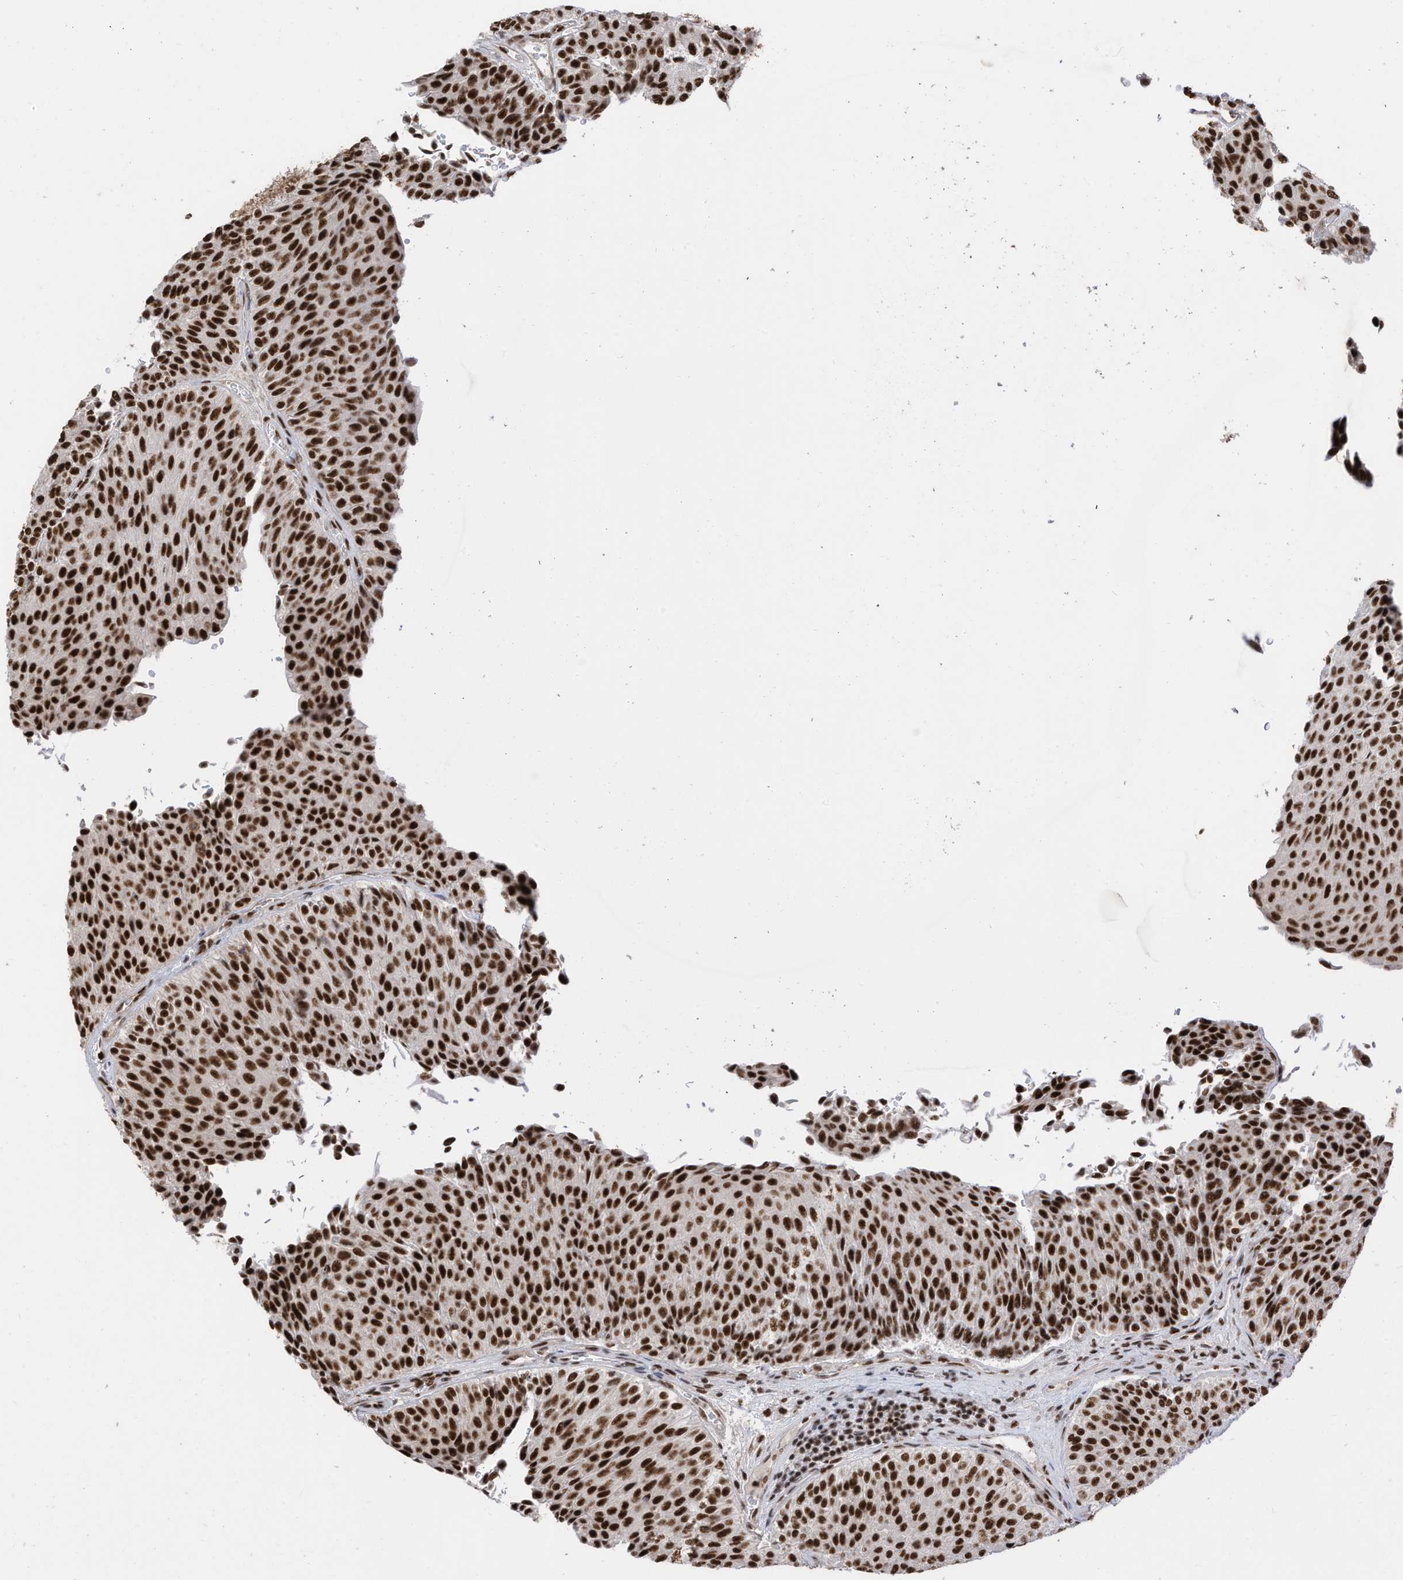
{"staining": {"intensity": "strong", "quantity": ">75%", "location": "nuclear"}, "tissue": "urothelial cancer", "cell_type": "Tumor cells", "image_type": "cancer", "snomed": [{"axis": "morphology", "description": "Urothelial carcinoma, Low grade"}, {"axis": "topography", "description": "Urinary bladder"}], "caption": "Immunohistochemistry (IHC) of urothelial carcinoma (low-grade) exhibits high levels of strong nuclear positivity in about >75% of tumor cells.", "gene": "SF3A3", "patient": {"sex": "male", "age": 78}}